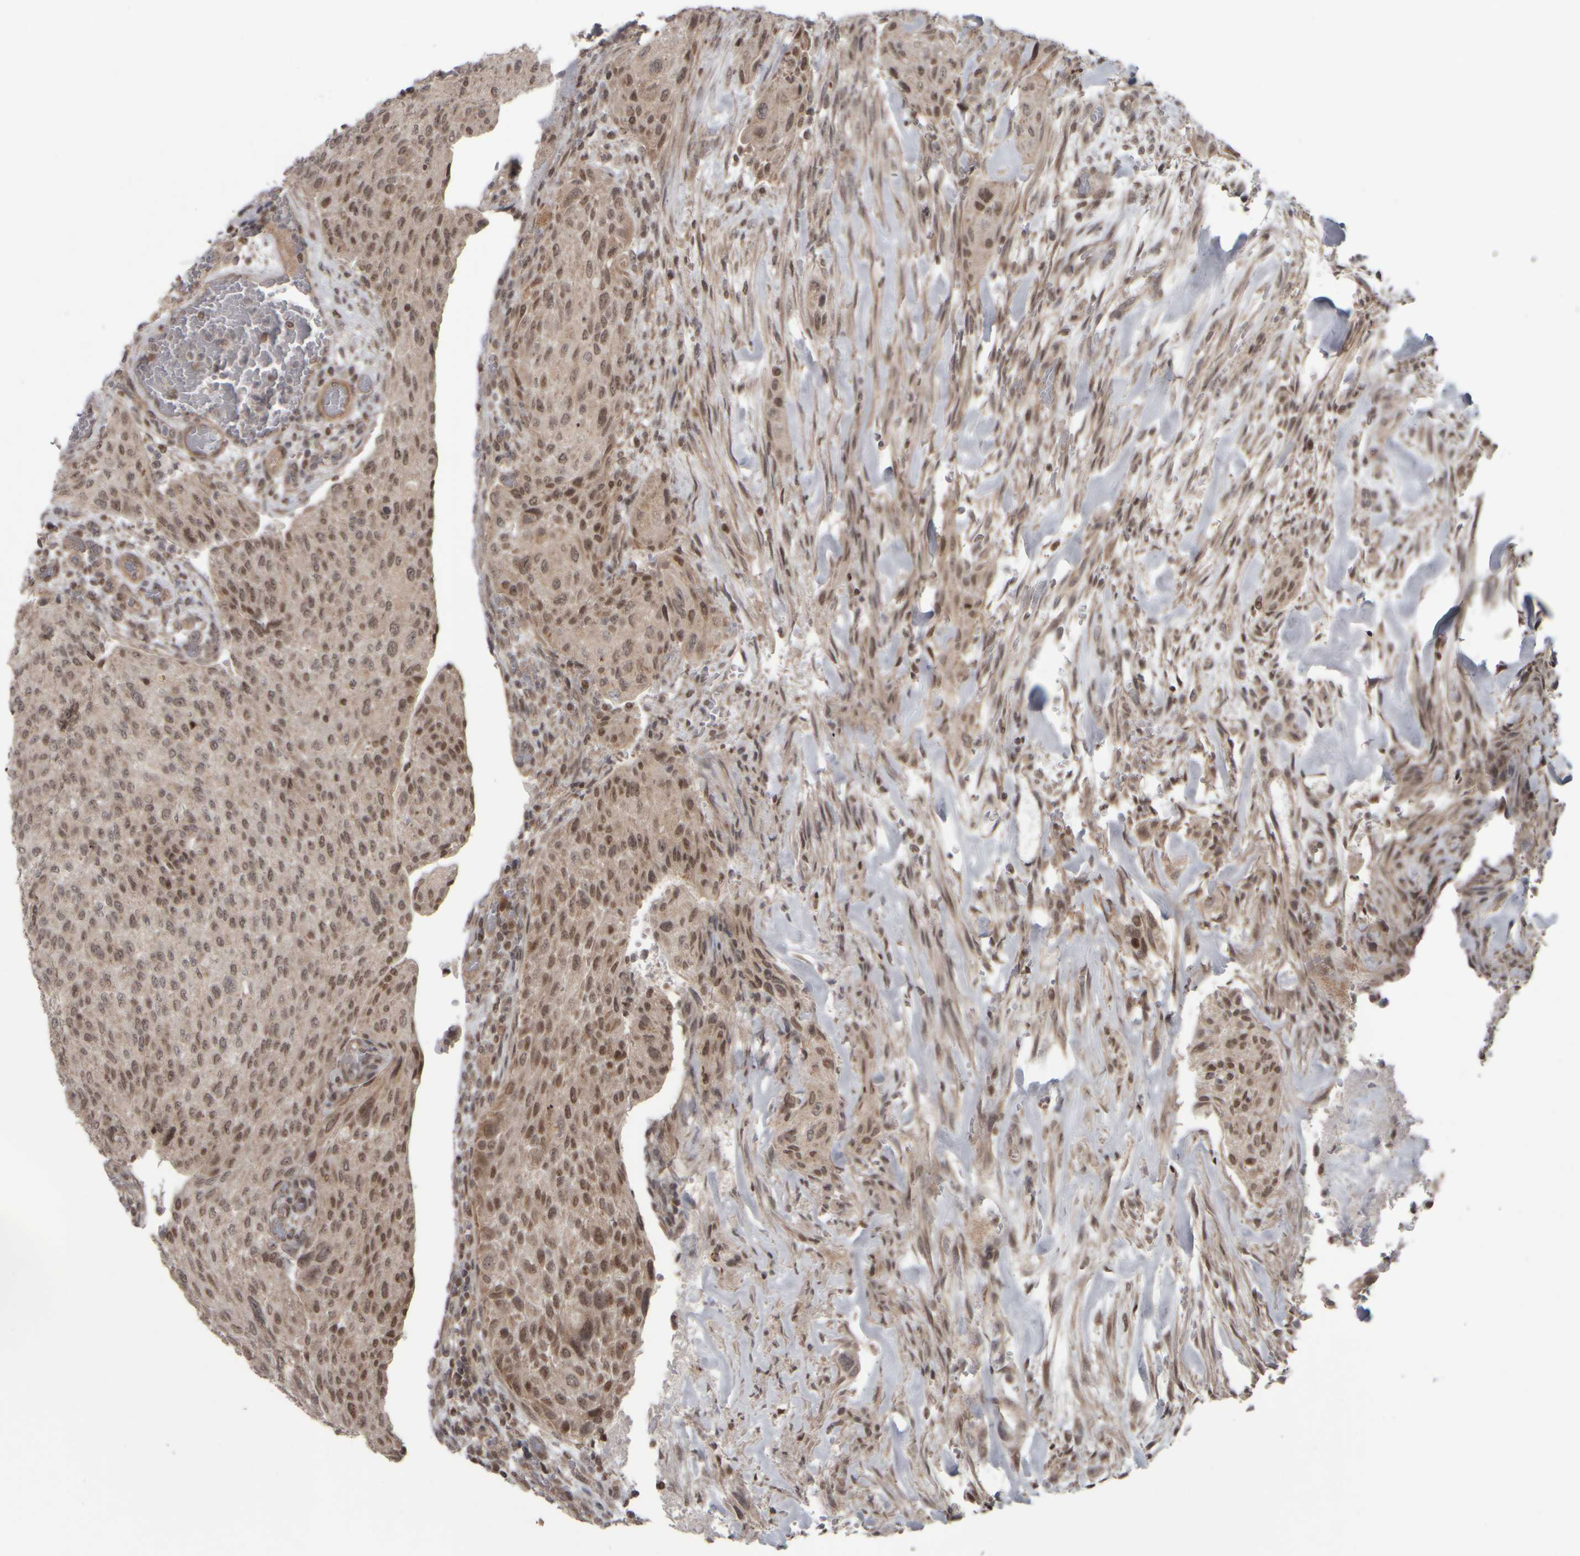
{"staining": {"intensity": "moderate", "quantity": "25%-75%", "location": "cytoplasmic/membranous,nuclear"}, "tissue": "urothelial cancer", "cell_type": "Tumor cells", "image_type": "cancer", "snomed": [{"axis": "morphology", "description": "Urothelial carcinoma, Low grade"}, {"axis": "morphology", "description": "Urothelial carcinoma, High grade"}, {"axis": "topography", "description": "Urinary bladder"}], "caption": "IHC (DAB (3,3'-diaminobenzidine)) staining of low-grade urothelial carcinoma demonstrates moderate cytoplasmic/membranous and nuclear protein expression in approximately 25%-75% of tumor cells.", "gene": "CWC27", "patient": {"sex": "male", "age": 35}}